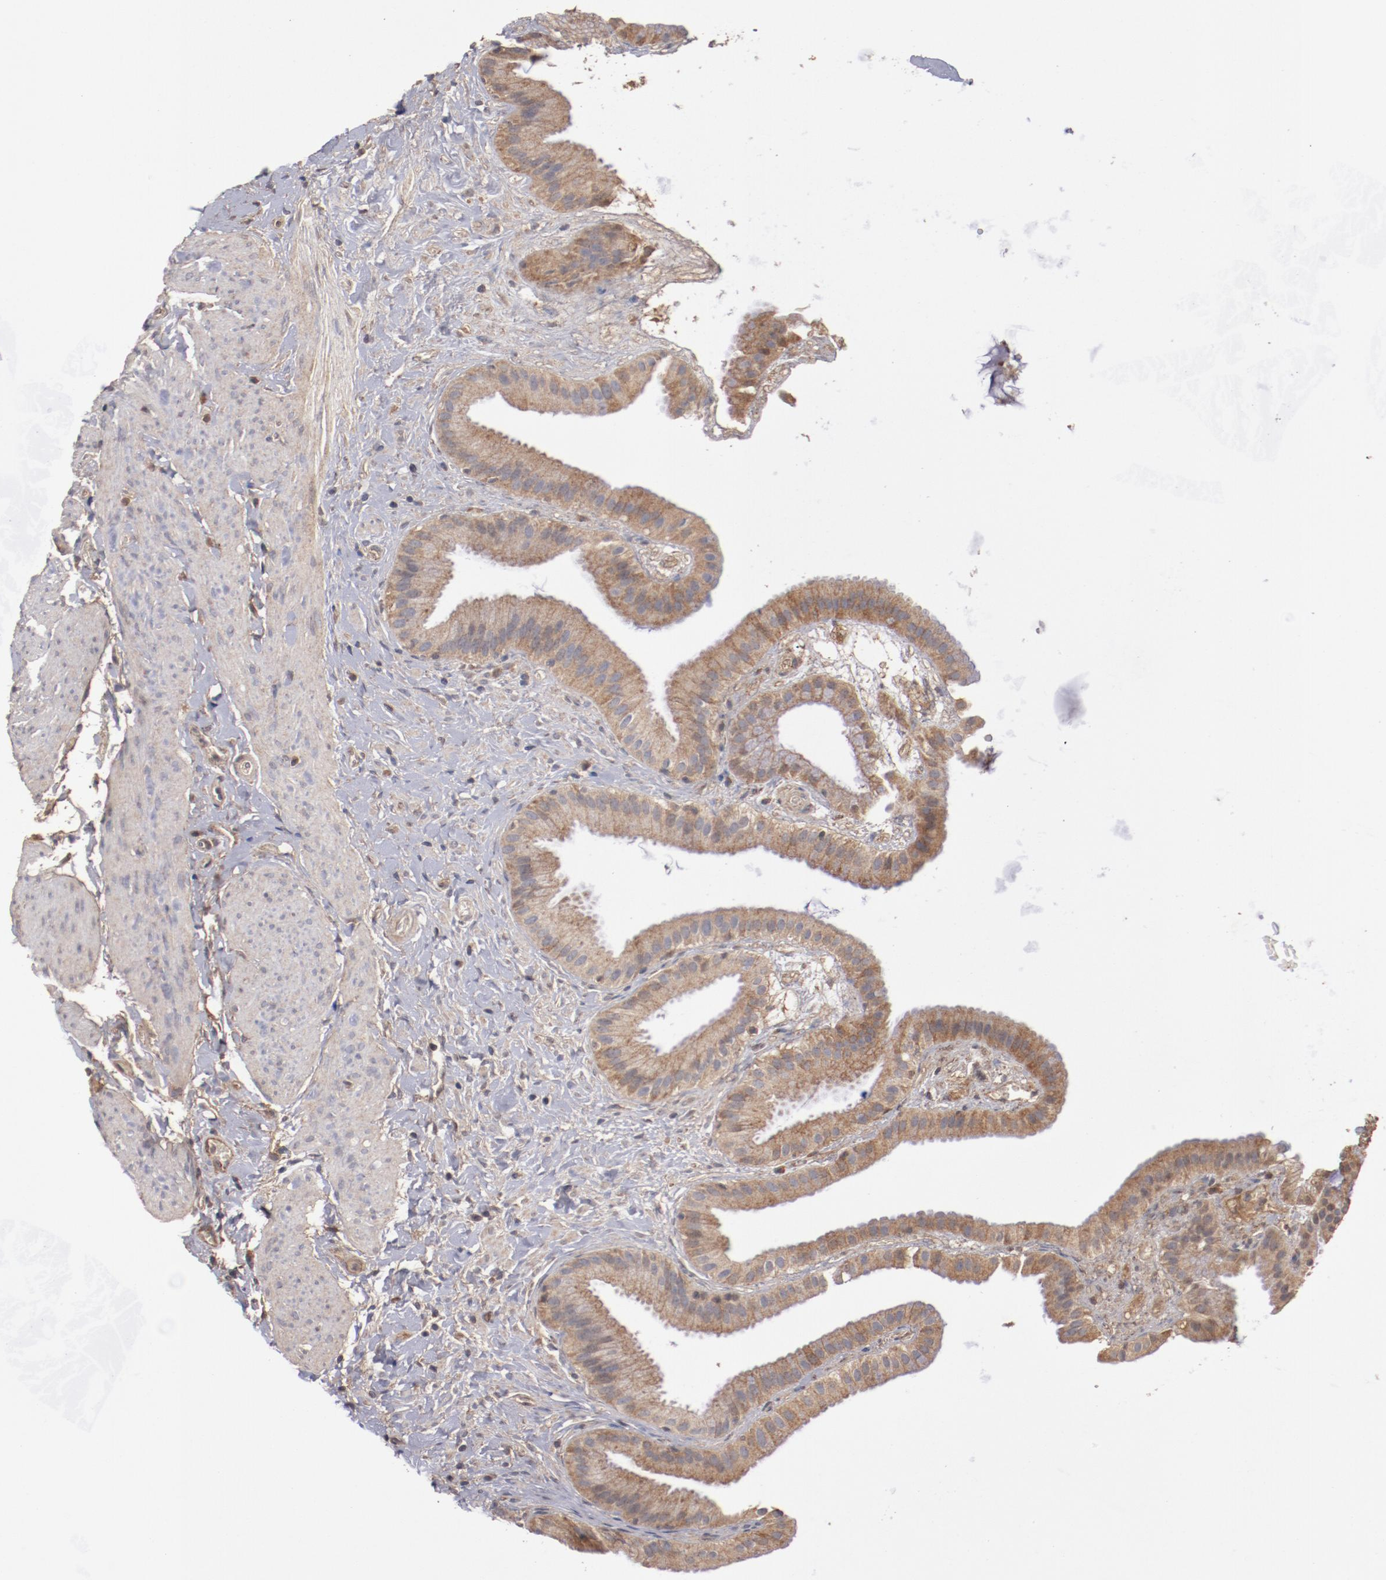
{"staining": {"intensity": "moderate", "quantity": ">75%", "location": "cytoplasmic/membranous"}, "tissue": "gallbladder", "cell_type": "Glandular cells", "image_type": "normal", "snomed": [{"axis": "morphology", "description": "Normal tissue, NOS"}, {"axis": "topography", "description": "Gallbladder"}], "caption": "Immunohistochemistry histopathology image of normal gallbladder: human gallbladder stained using immunohistochemistry reveals medium levels of moderate protein expression localized specifically in the cytoplasmic/membranous of glandular cells, appearing as a cytoplasmic/membranous brown color.", "gene": "DIPK2B", "patient": {"sex": "female", "age": 63}}